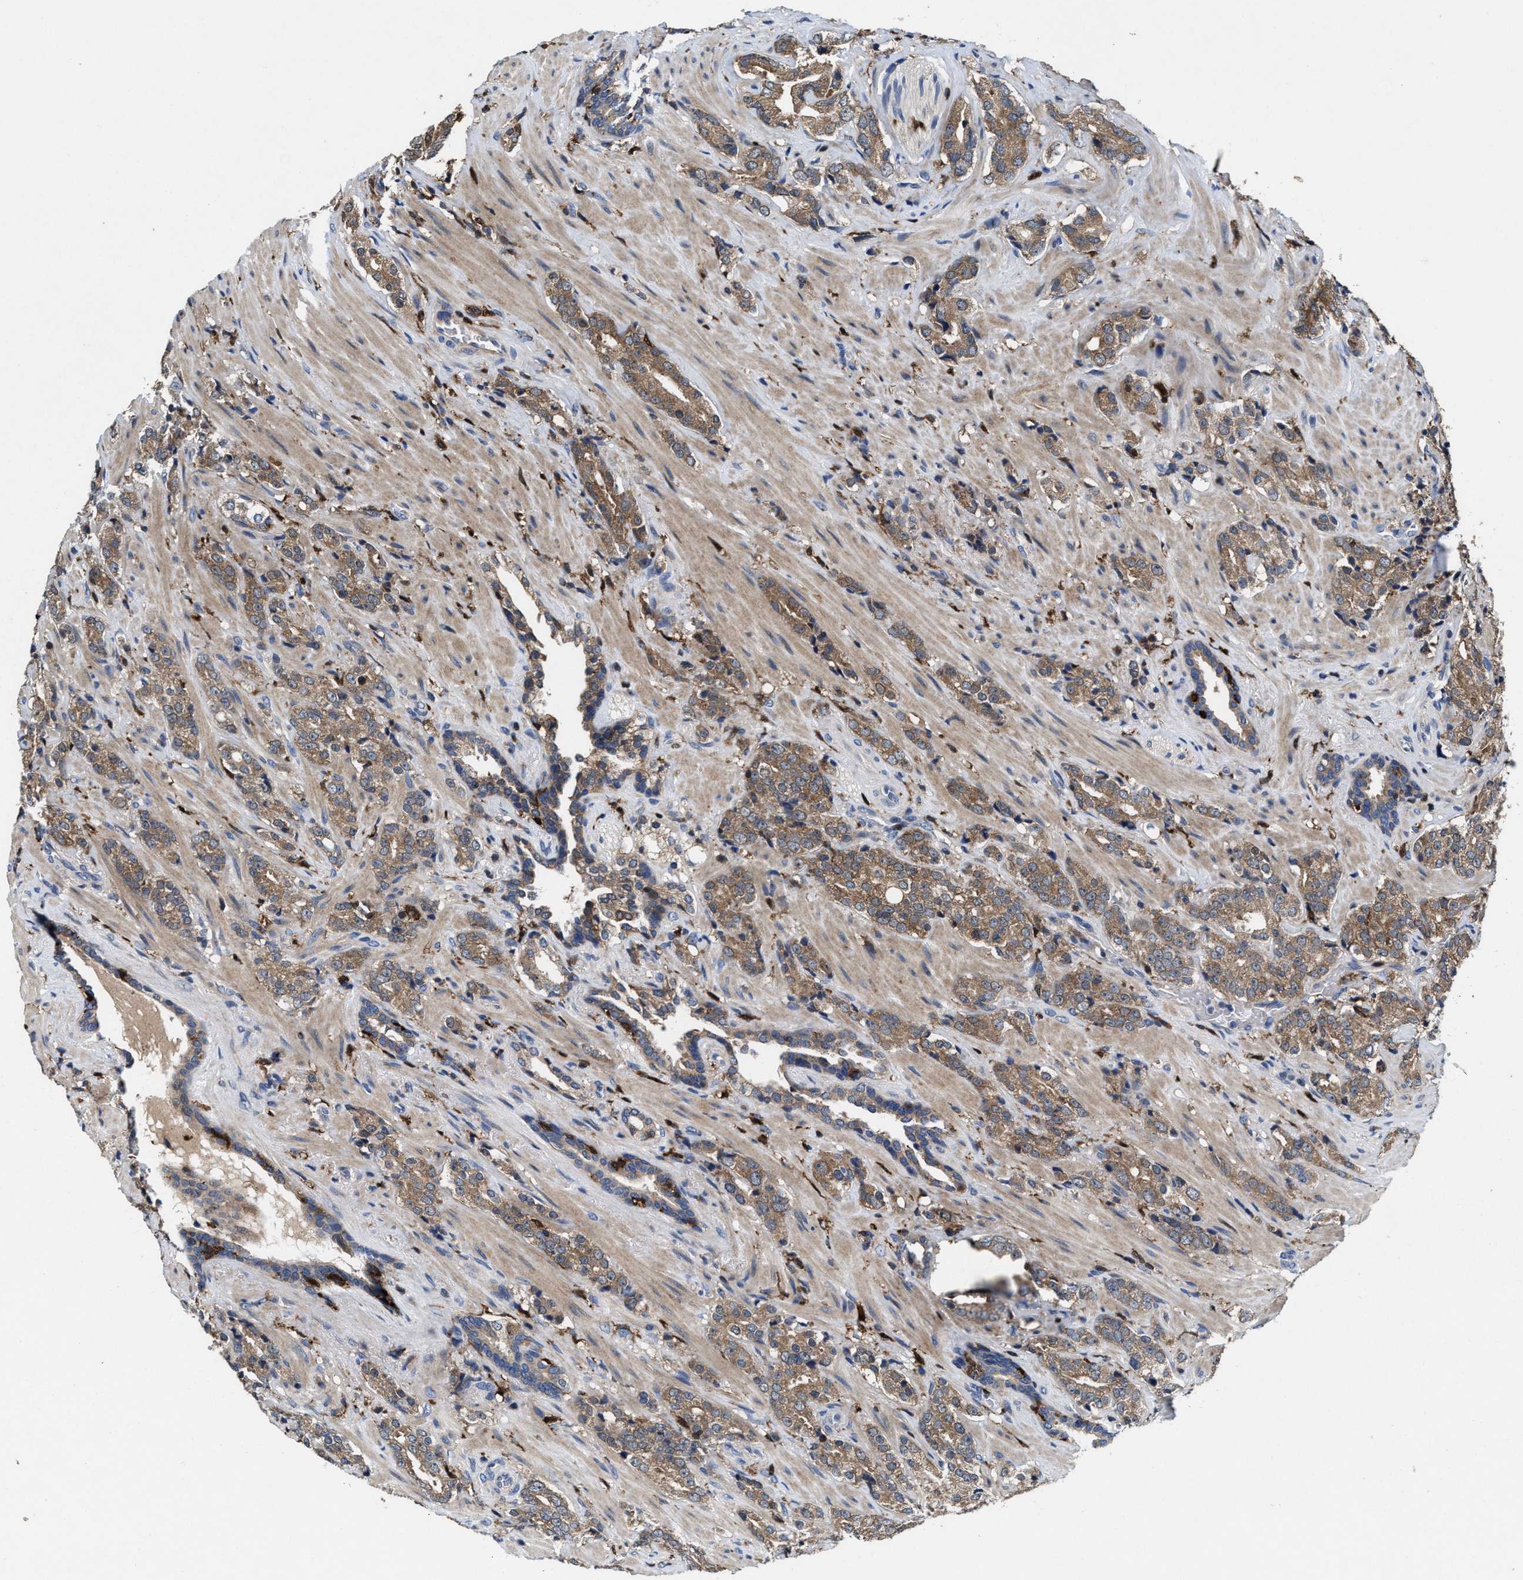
{"staining": {"intensity": "moderate", "quantity": ">75%", "location": "cytoplasmic/membranous"}, "tissue": "prostate cancer", "cell_type": "Tumor cells", "image_type": "cancer", "snomed": [{"axis": "morphology", "description": "Adenocarcinoma, High grade"}, {"axis": "topography", "description": "Prostate"}], "caption": "There is medium levels of moderate cytoplasmic/membranous expression in tumor cells of prostate cancer, as demonstrated by immunohistochemical staining (brown color).", "gene": "RGS10", "patient": {"sex": "male", "age": 71}}